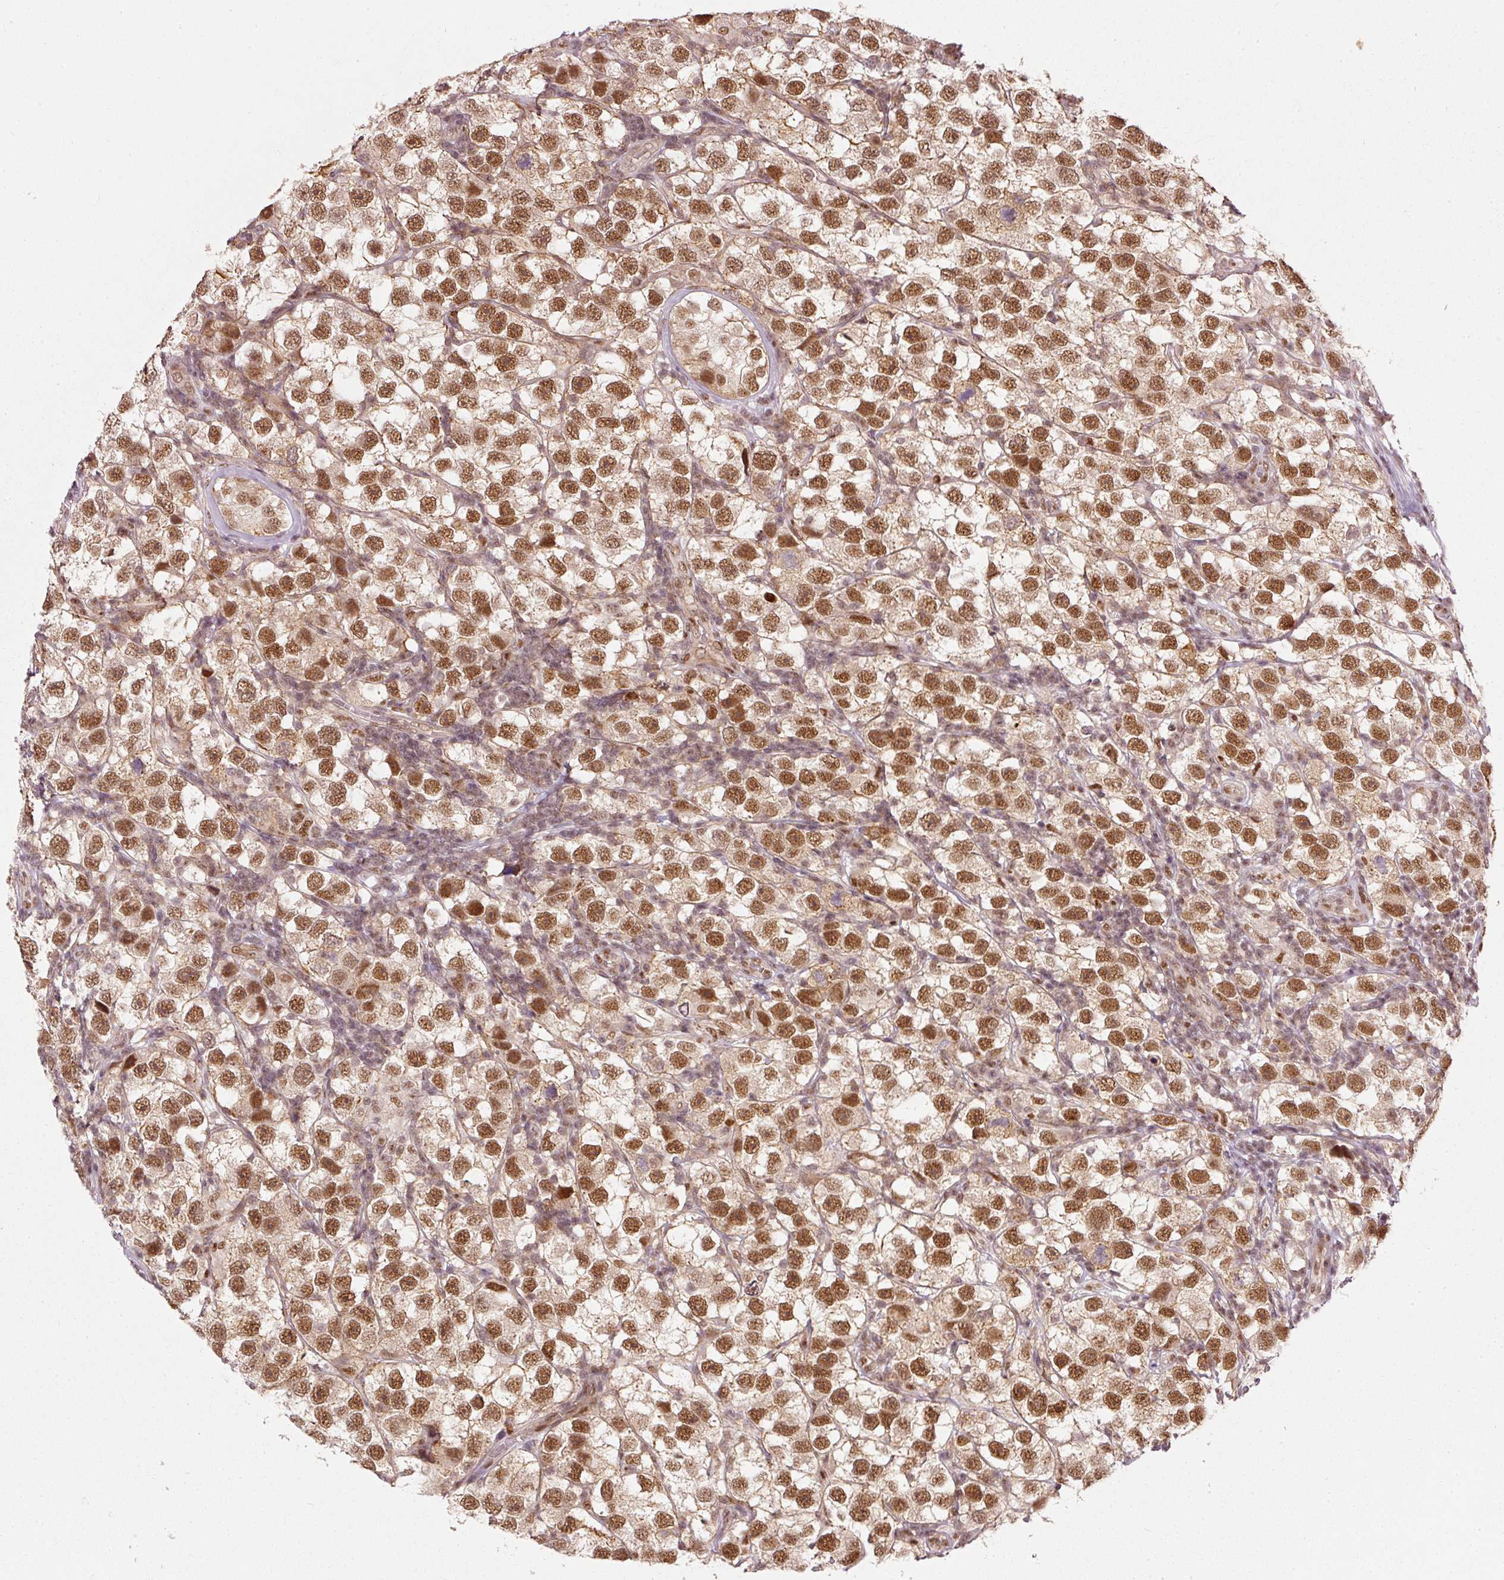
{"staining": {"intensity": "moderate", "quantity": ">75%", "location": "nuclear"}, "tissue": "testis cancer", "cell_type": "Tumor cells", "image_type": "cancer", "snomed": [{"axis": "morphology", "description": "Seminoma, NOS"}, {"axis": "topography", "description": "Testis"}], "caption": "About >75% of tumor cells in testis cancer (seminoma) demonstrate moderate nuclear protein staining as visualized by brown immunohistochemical staining.", "gene": "THOC6", "patient": {"sex": "male", "age": 26}}